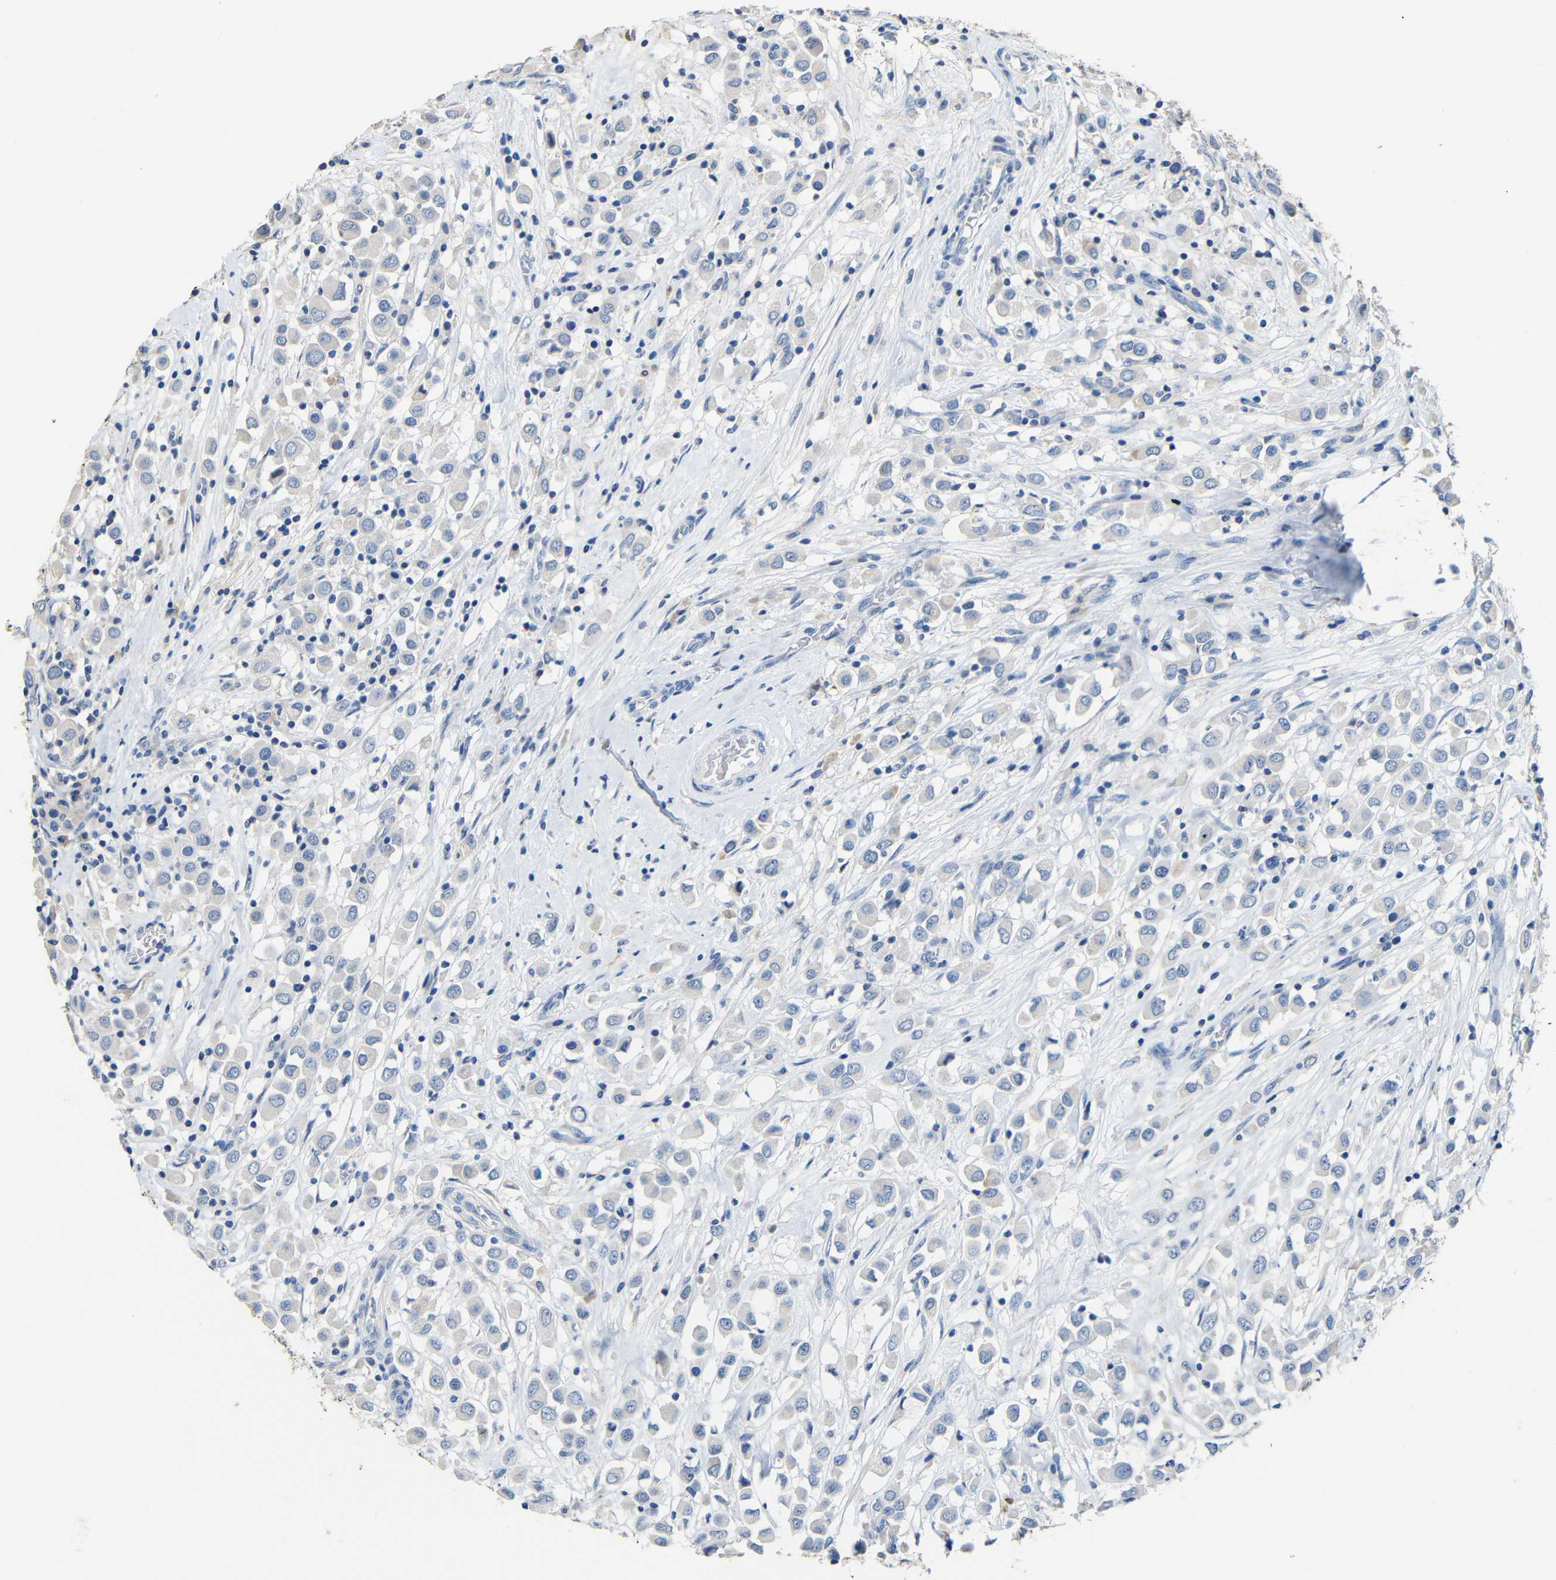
{"staining": {"intensity": "negative", "quantity": "none", "location": "none"}, "tissue": "breast cancer", "cell_type": "Tumor cells", "image_type": "cancer", "snomed": [{"axis": "morphology", "description": "Duct carcinoma"}, {"axis": "topography", "description": "Breast"}], "caption": "The image exhibits no significant staining in tumor cells of breast infiltrating ductal carcinoma.", "gene": "ACKR2", "patient": {"sex": "female", "age": 61}}